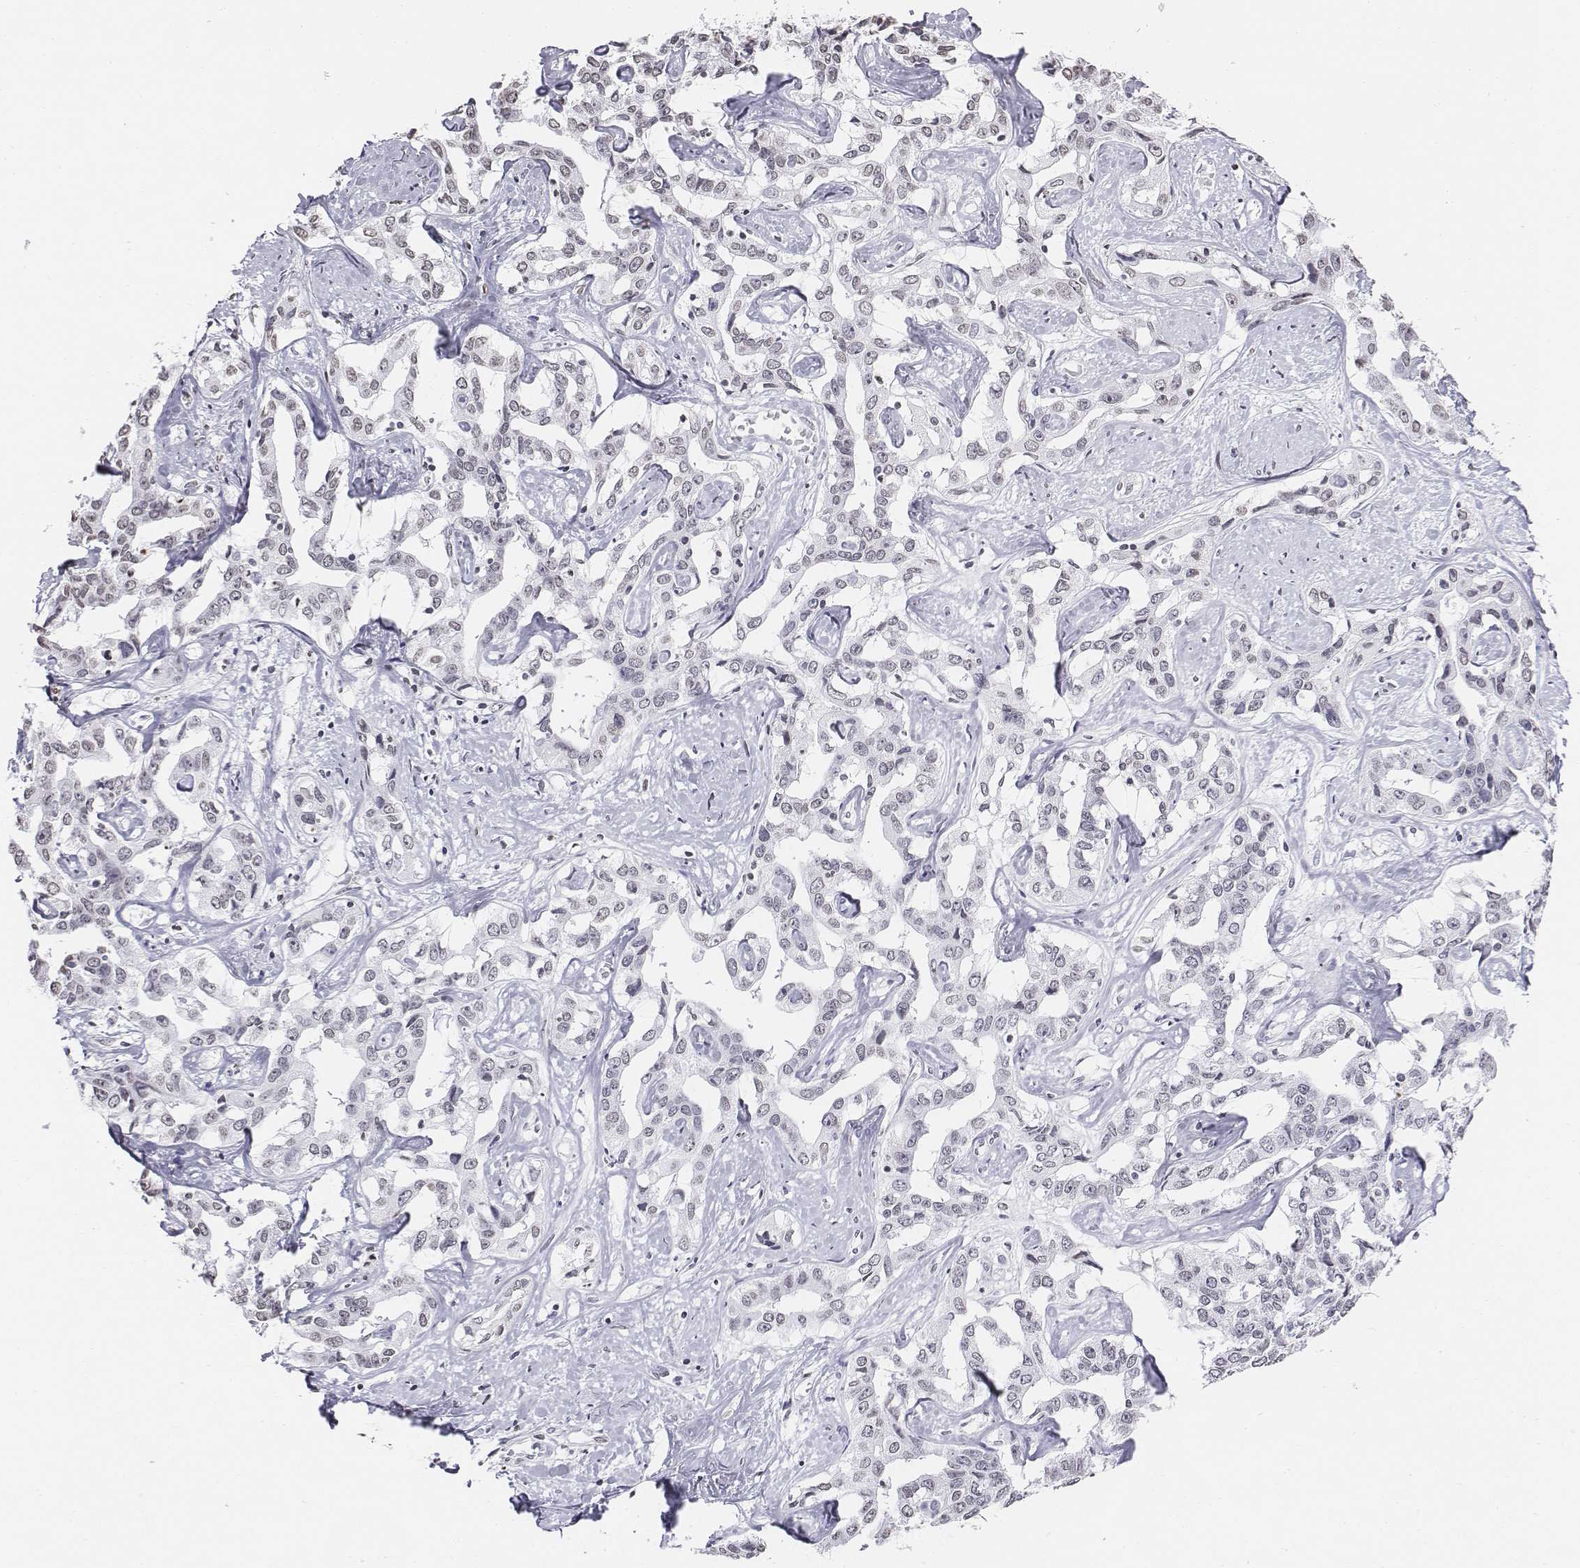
{"staining": {"intensity": "negative", "quantity": "none", "location": "none"}, "tissue": "liver cancer", "cell_type": "Tumor cells", "image_type": "cancer", "snomed": [{"axis": "morphology", "description": "Cholangiocarcinoma"}, {"axis": "topography", "description": "Liver"}], "caption": "Immunohistochemical staining of cholangiocarcinoma (liver) shows no significant staining in tumor cells. (DAB (3,3'-diaminobenzidine) immunohistochemistry, high magnification).", "gene": "BARHL1", "patient": {"sex": "male", "age": 59}}